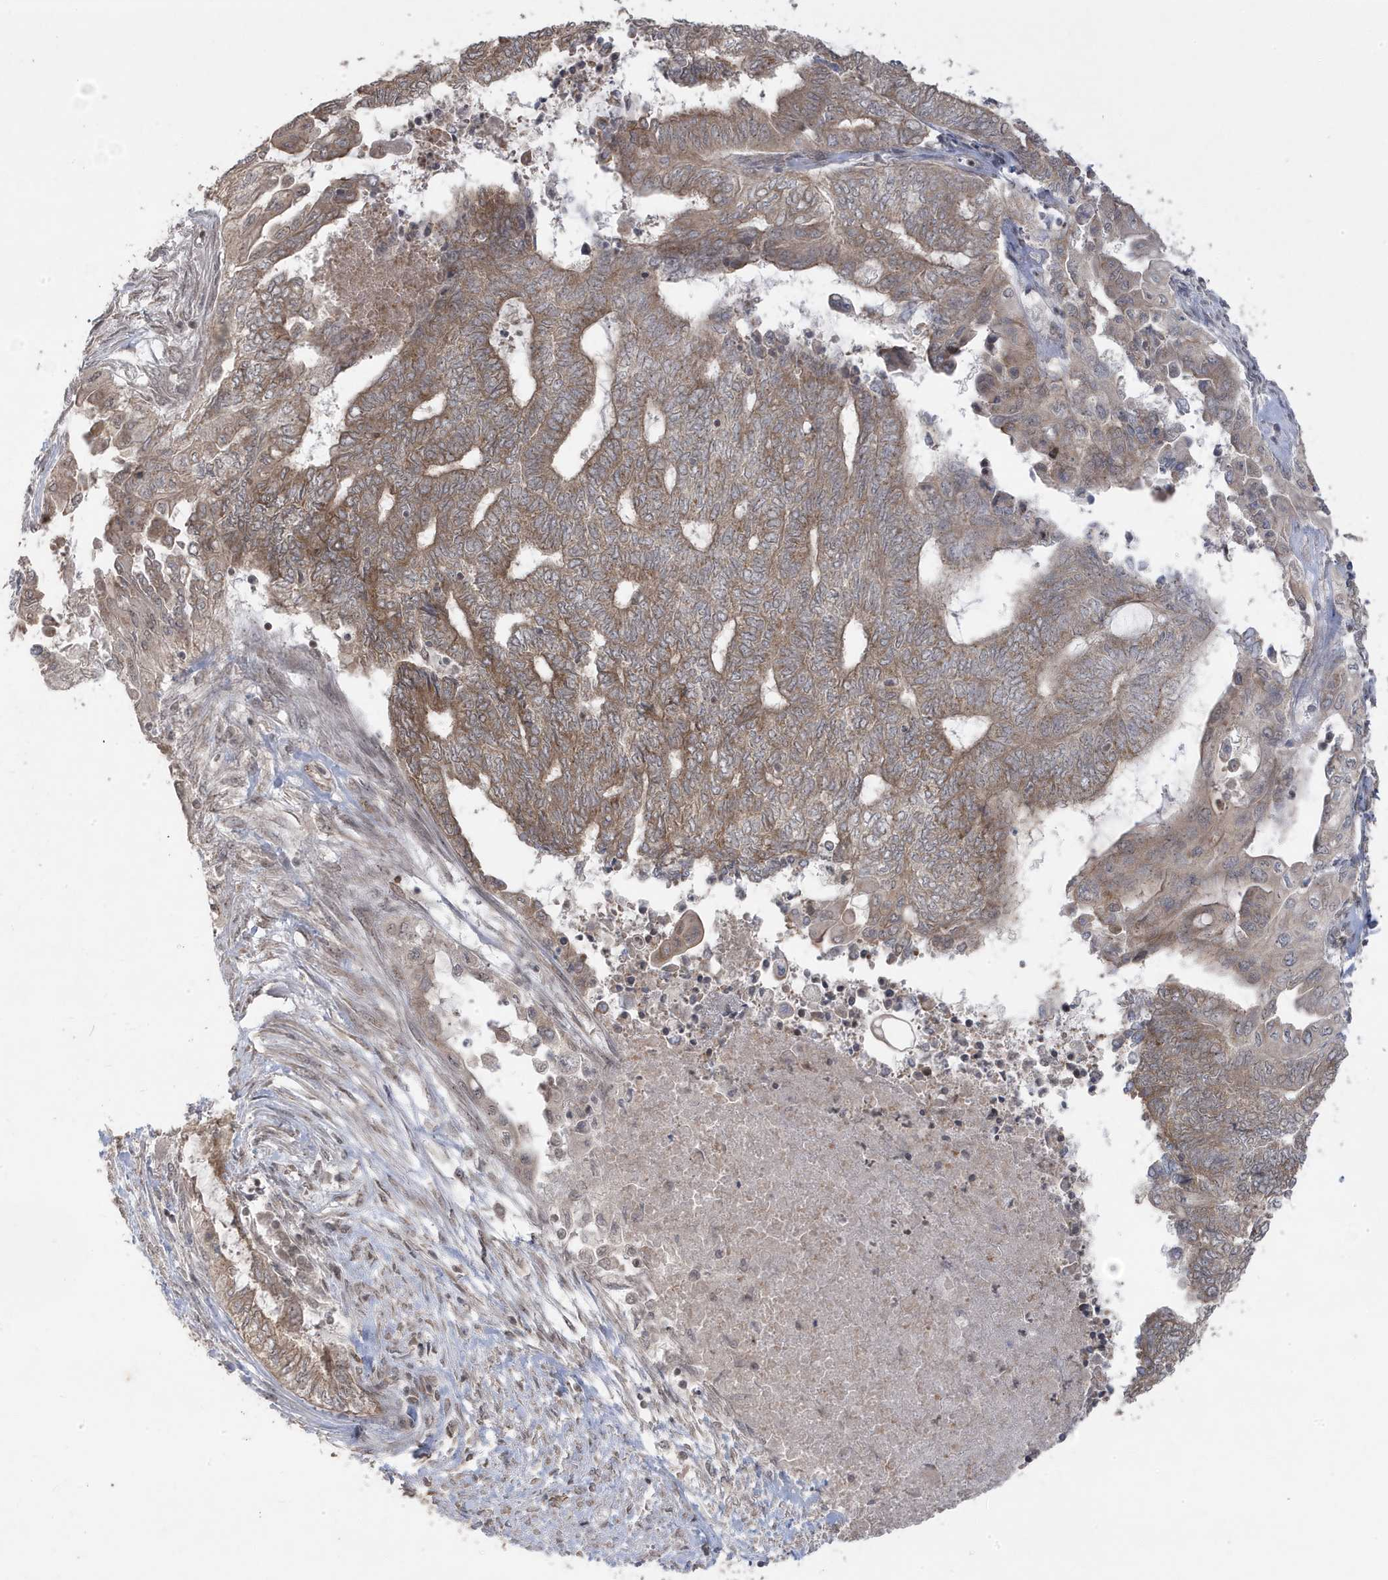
{"staining": {"intensity": "moderate", "quantity": ">75%", "location": "cytoplasmic/membranous"}, "tissue": "endometrial cancer", "cell_type": "Tumor cells", "image_type": "cancer", "snomed": [{"axis": "morphology", "description": "Adenocarcinoma, NOS"}, {"axis": "topography", "description": "Uterus"}, {"axis": "topography", "description": "Endometrium"}], "caption": "Protein staining of endometrial cancer (adenocarcinoma) tissue shows moderate cytoplasmic/membranous expression in about >75% of tumor cells.", "gene": "DNAJC12", "patient": {"sex": "female", "age": 70}}